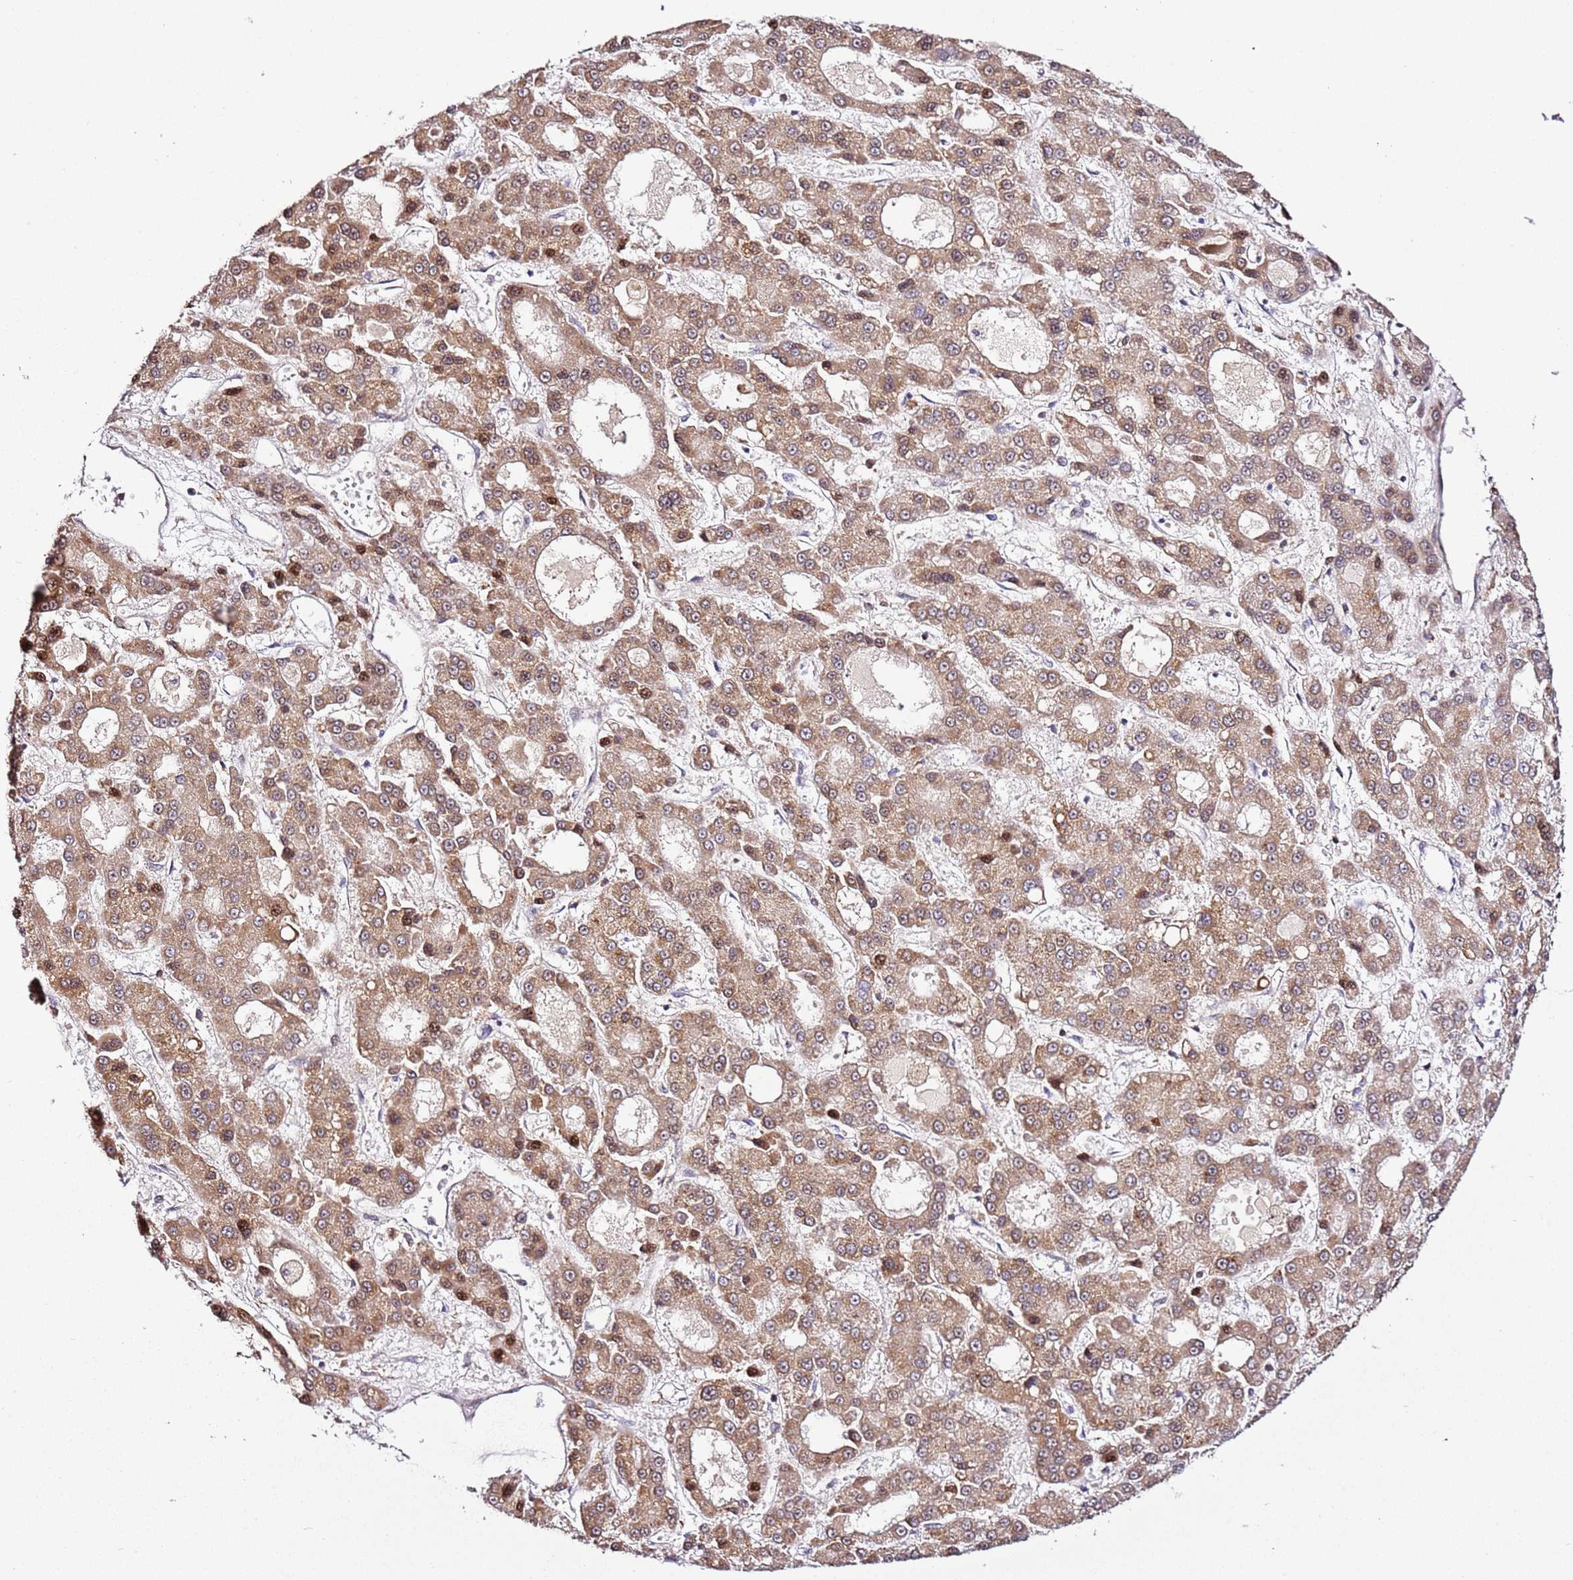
{"staining": {"intensity": "moderate", "quantity": ">75%", "location": "cytoplasmic/membranous,nuclear"}, "tissue": "liver cancer", "cell_type": "Tumor cells", "image_type": "cancer", "snomed": [{"axis": "morphology", "description": "Carcinoma, Hepatocellular, NOS"}, {"axis": "topography", "description": "Liver"}], "caption": "IHC histopathology image of human liver cancer (hepatocellular carcinoma) stained for a protein (brown), which exhibits medium levels of moderate cytoplasmic/membranous and nuclear staining in about >75% of tumor cells.", "gene": "PVRIG", "patient": {"sex": "male", "age": 70}}